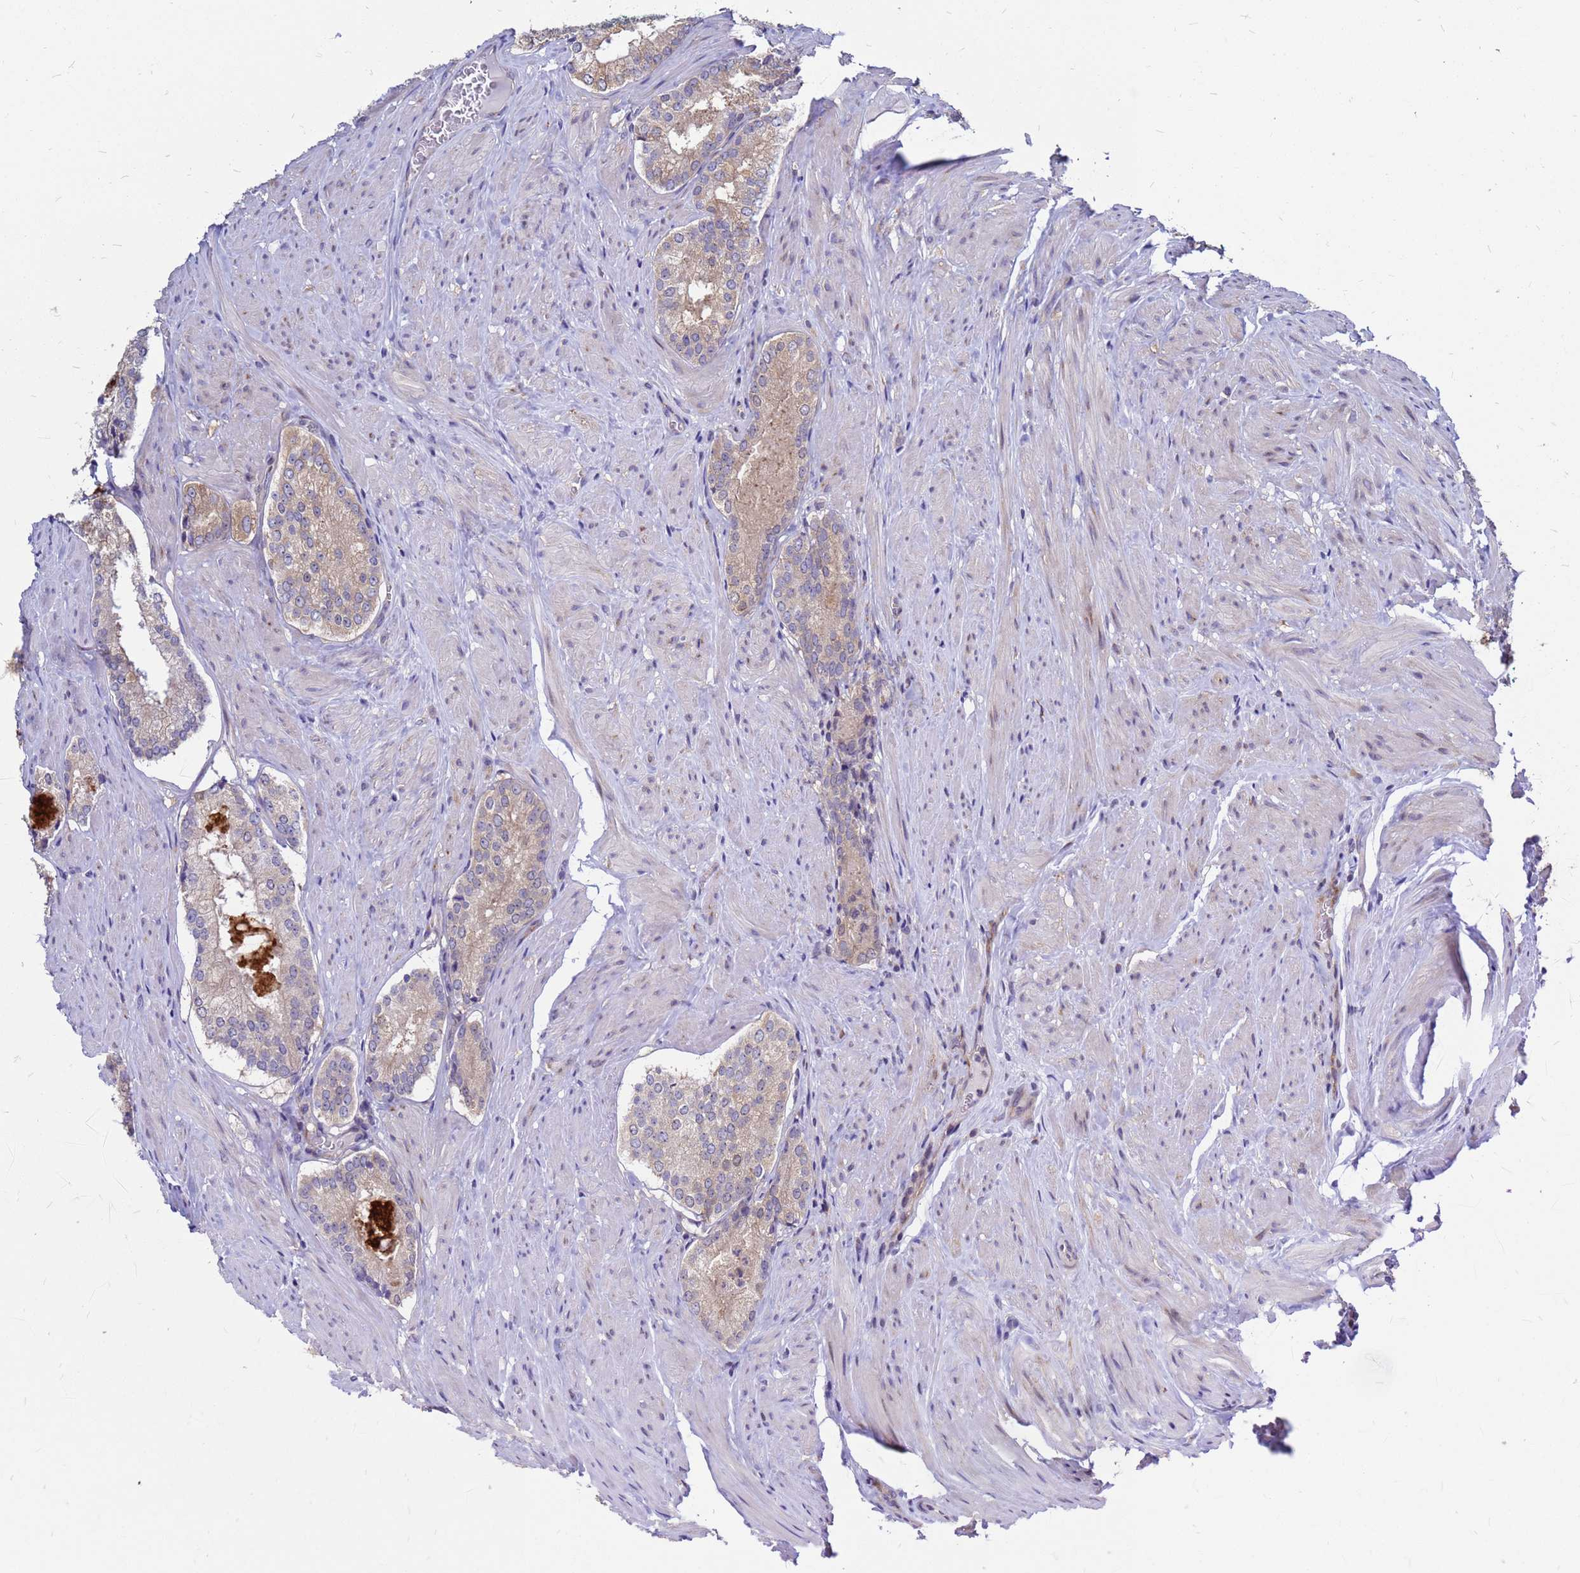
{"staining": {"intensity": "weak", "quantity": "25%-75%", "location": "cytoplasmic/membranous"}, "tissue": "prostate cancer", "cell_type": "Tumor cells", "image_type": "cancer", "snomed": [{"axis": "morphology", "description": "Adenocarcinoma, Low grade"}, {"axis": "topography", "description": "Prostate"}], "caption": "Tumor cells reveal low levels of weak cytoplasmic/membranous staining in about 25%-75% of cells in human prostate cancer (low-grade adenocarcinoma).", "gene": "MOB2", "patient": {"sex": "male", "age": 54}}